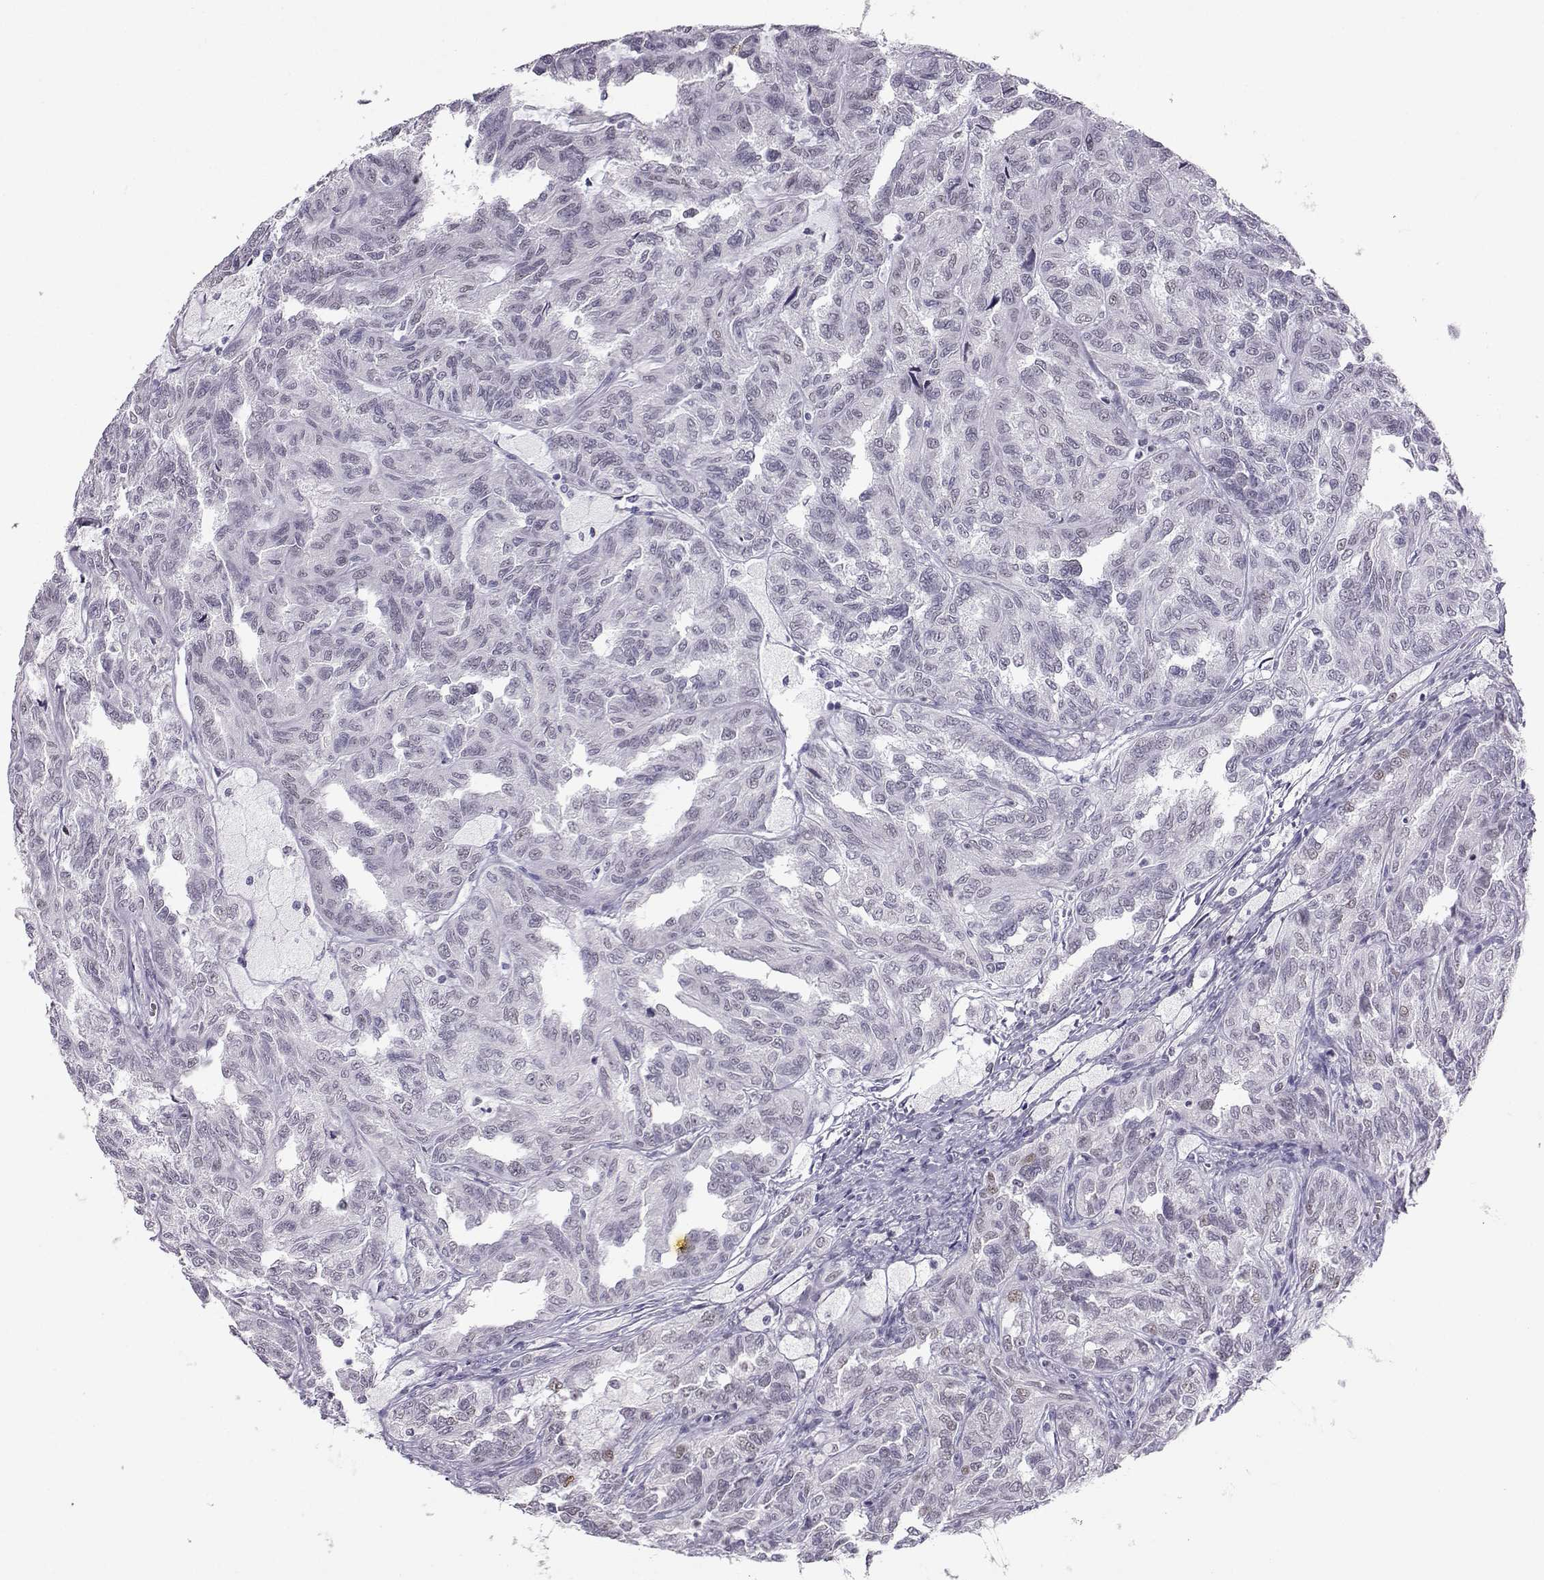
{"staining": {"intensity": "negative", "quantity": "none", "location": "none"}, "tissue": "renal cancer", "cell_type": "Tumor cells", "image_type": "cancer", "snomed": [{"axis": "morphology", "description": "Adenocarcinoma, NOS"}, {"axis": "topography", "description": "Kidney"}], "caption": "A high-resolution micrograph shows IHC staining of renal cancer, which reveals no significant positivity in tumor cells.", "gene": "TEDC2", "patient": {"sex": "male", "age": 79}}